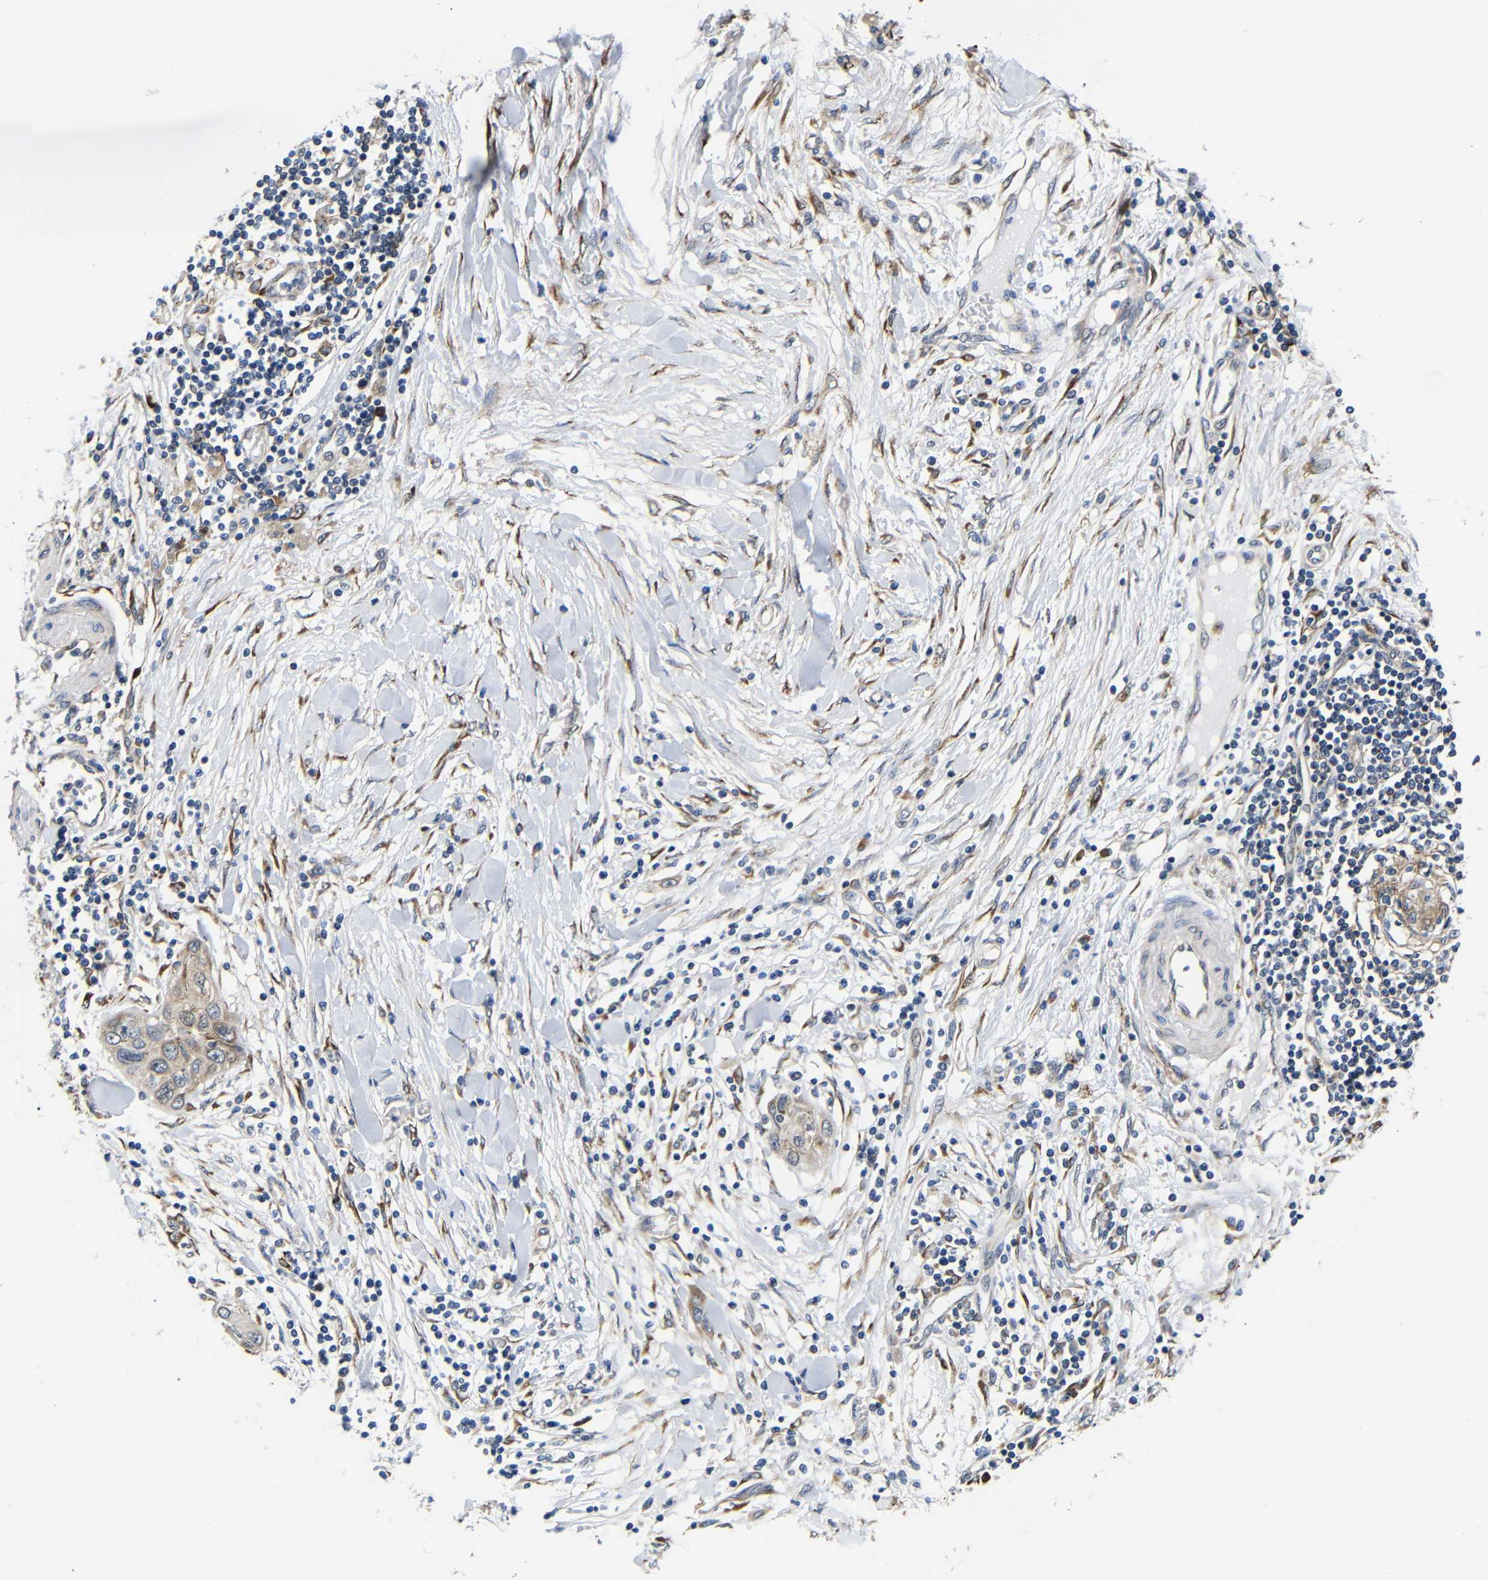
{"staining": {"intensity": "weak", "quantity": "25%-75%", "location": "cytoplasmic/membranous"}, "tissue": "pancreatic cancer", "cell_type": "Tumor cells", "image_type": "cancer", "snomed": [{"axis": "morphology", "description": "Adenocarcinoma, NOS"}, {"axis": "topography", "description": "Pancreas"}], "caption": "Pancreatic cancer stained with a brown dye demonstrates weak cytoplasmic/membranous positive positivity in about 25%-75% of tumor cells.", "gene": "KANK4", "patient": {"sex": "female", "age": 70}}